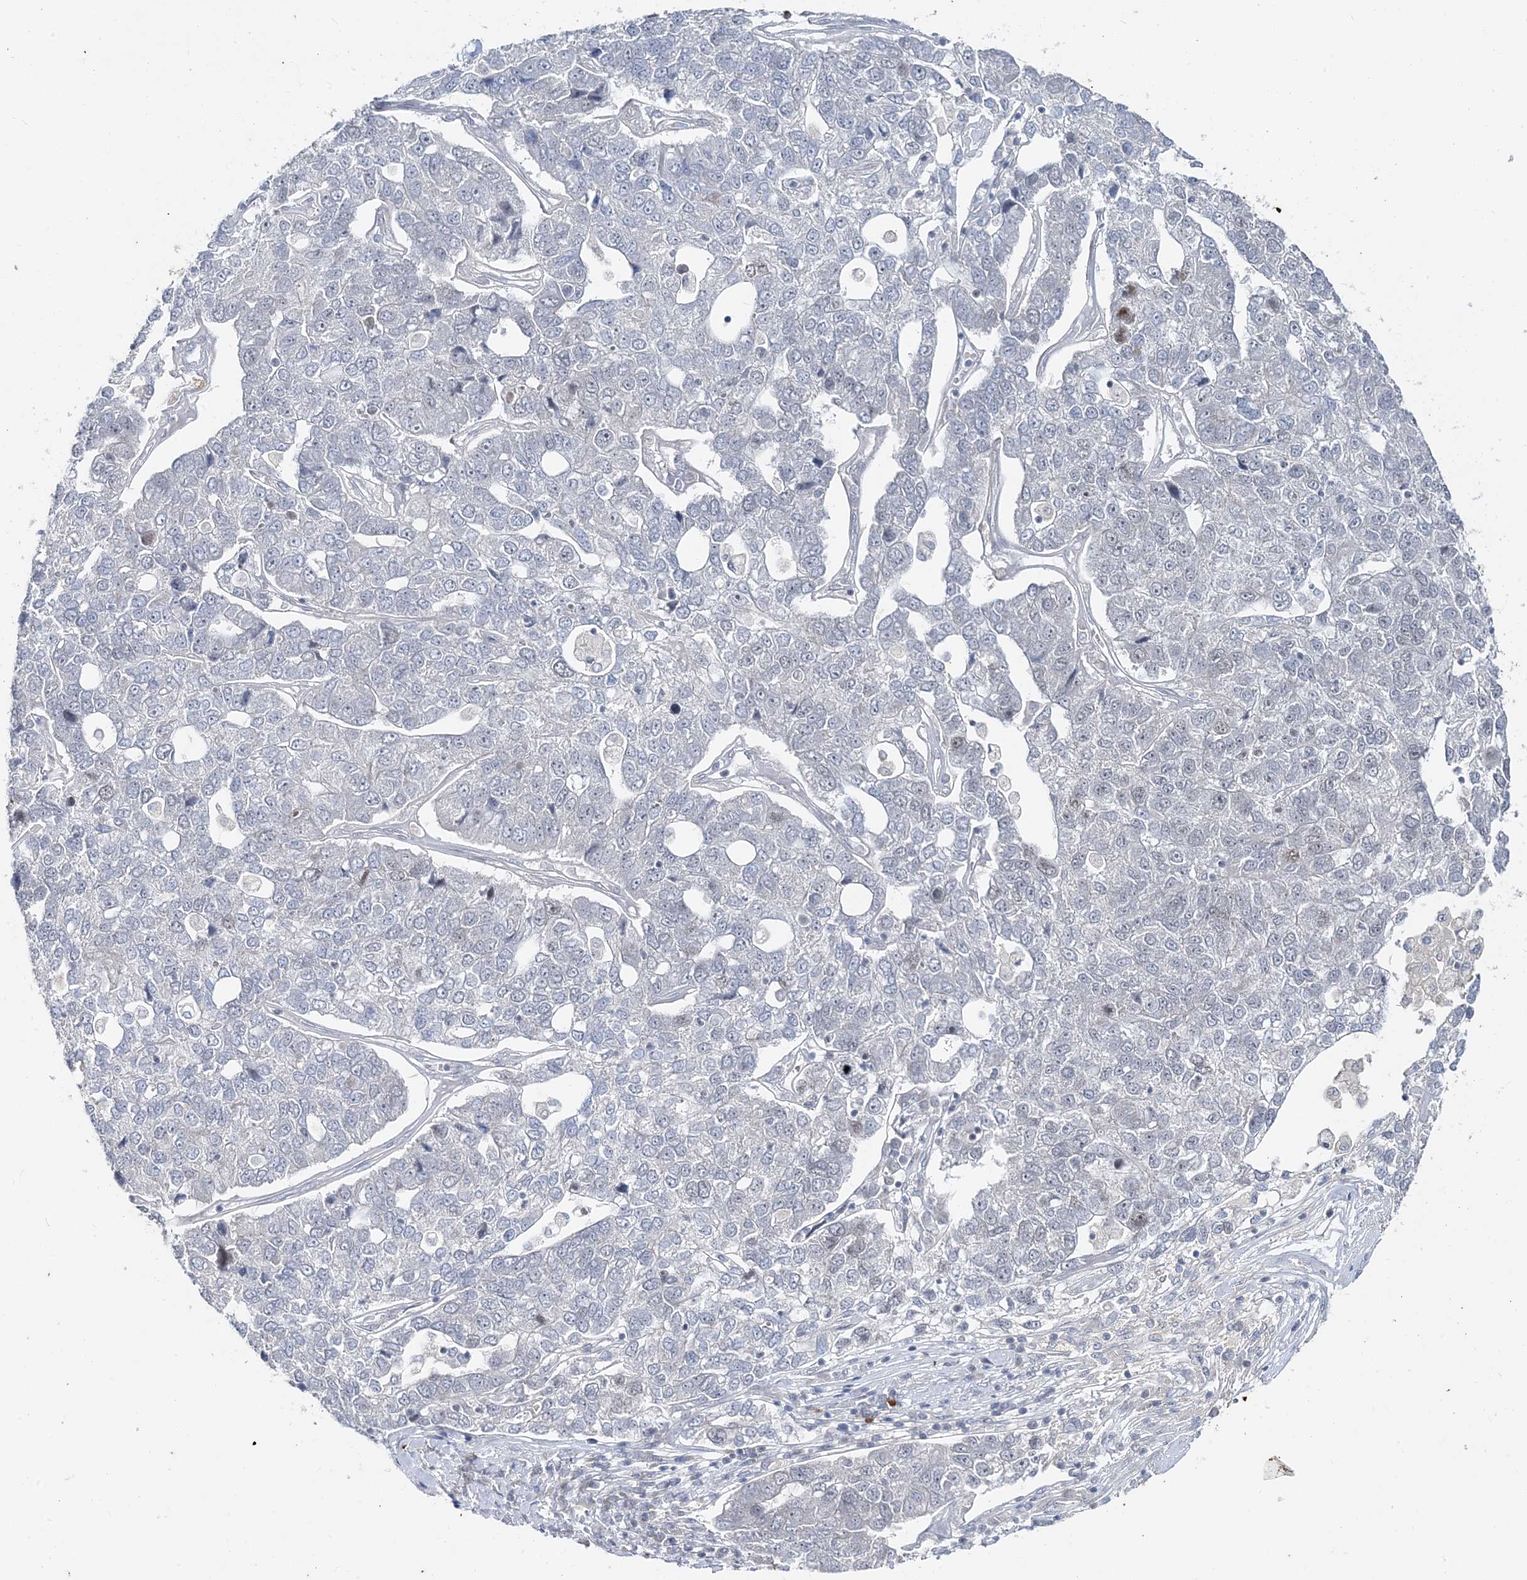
{"staining": {"intensity": "negative", "quantity": "none", "location": "none"}, "tissue": "pancreatic cancer", "cell_type": "Tumor cells", "image_type": "cancer", "snomed": [{"axis": "morphology", "description": "Adenocarcinoma, NOS"}, {"axis": "topography", "description": "Pancreas"}], "caption": "Pancreatic cancer (adenocarcinoma) was stained to show a protein in brown. There is no significant staining in tumor cells.", "gene": "LEXM", "patient": {"sex": "female", "age": 61}}